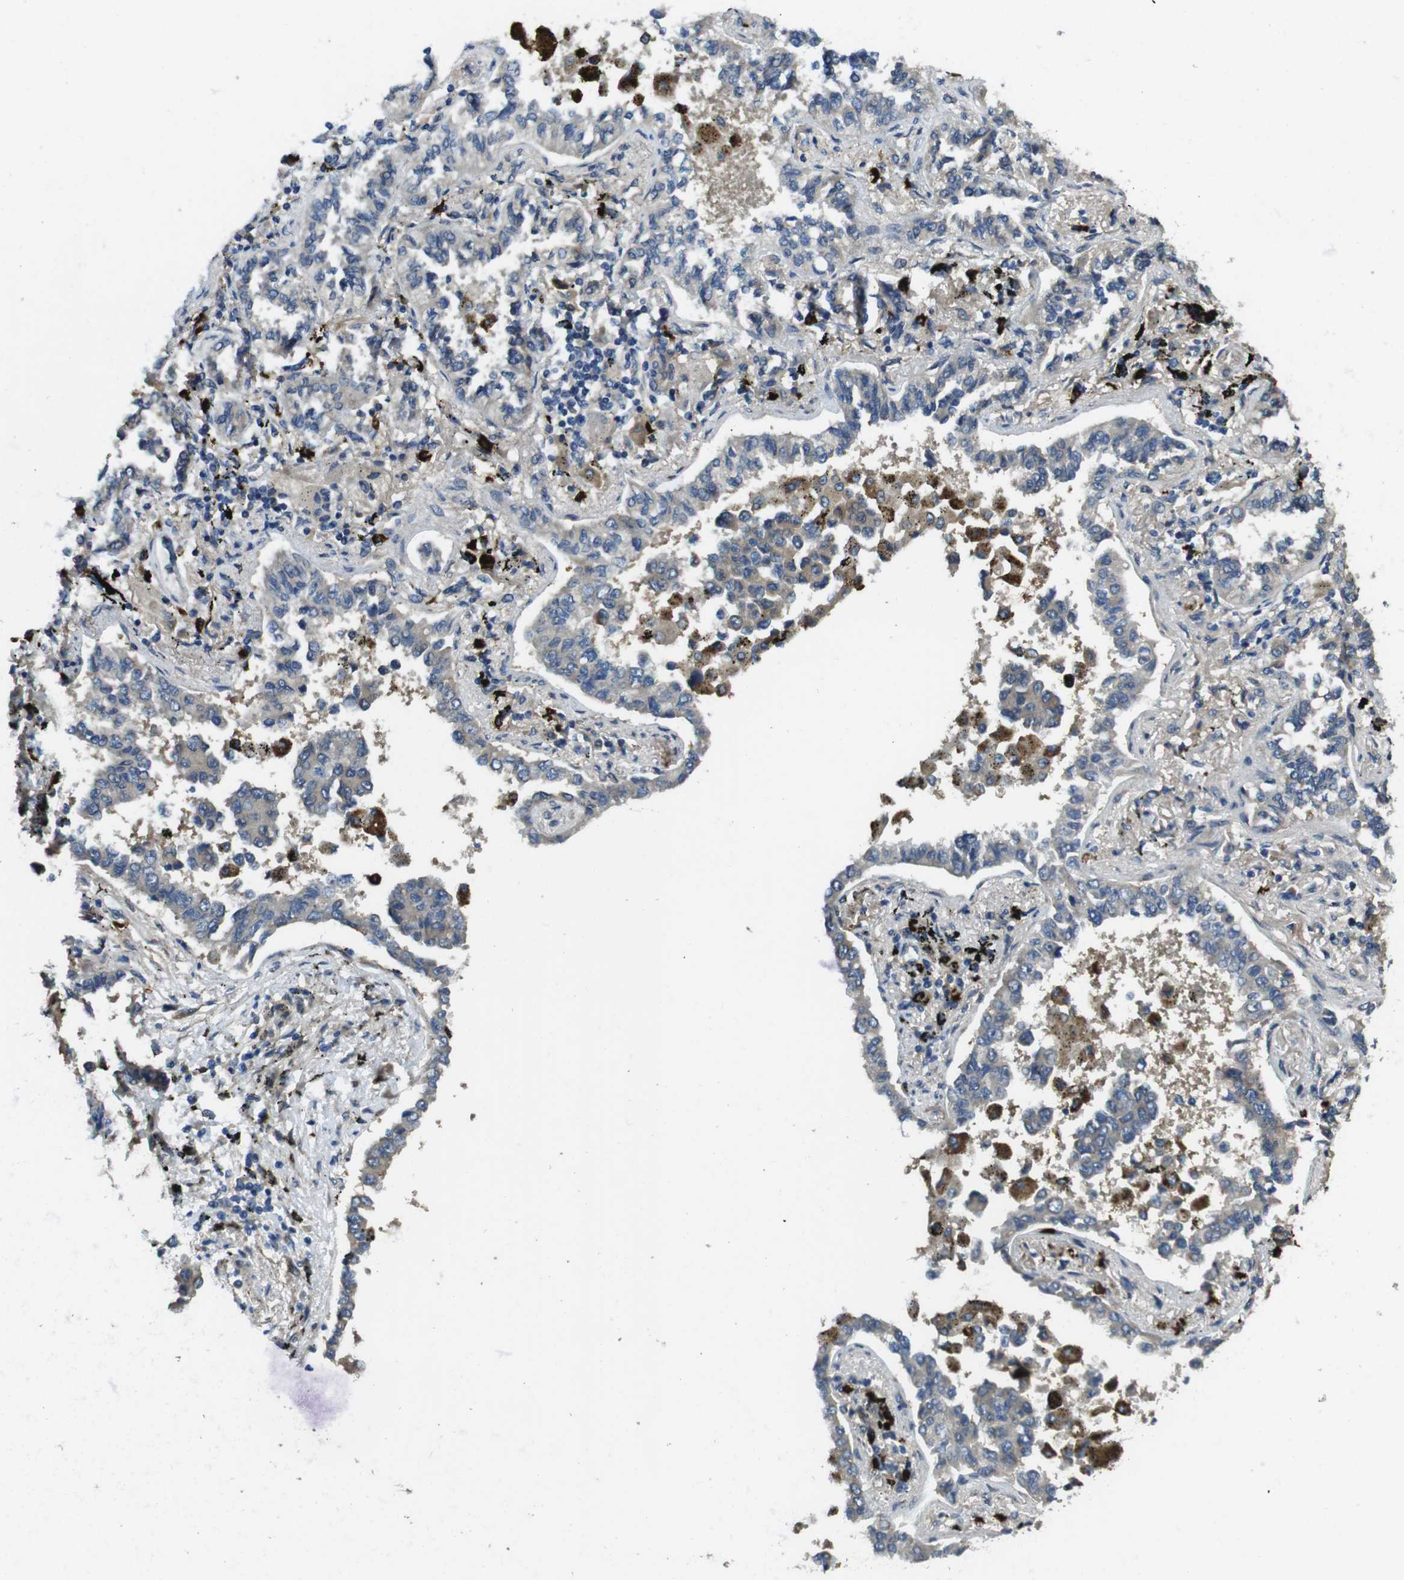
{"staining": {"intensity": "negative", "quantity": "none", "location": "none"}, "tissue": "lung cancer", "cell_type": "Tumor cells", "image_type": "cancer", "snomed": [{"axis": "morphology", "description": "Normal tissue, NOS"}, {"axis": "morphology", "description": "Adenocarcinoma, NOS"}, {"axis": "topography", "description": "Lung"}], "caption": "High magnification brightfield microscopy of adenocarcinoma (lung) stained with DAB (brown) and counterstained with hematoxylin (blue): tumor cells show no significant expression.", "gene": "RAB6A", "patient": {"sex": "male", "age": 59}}